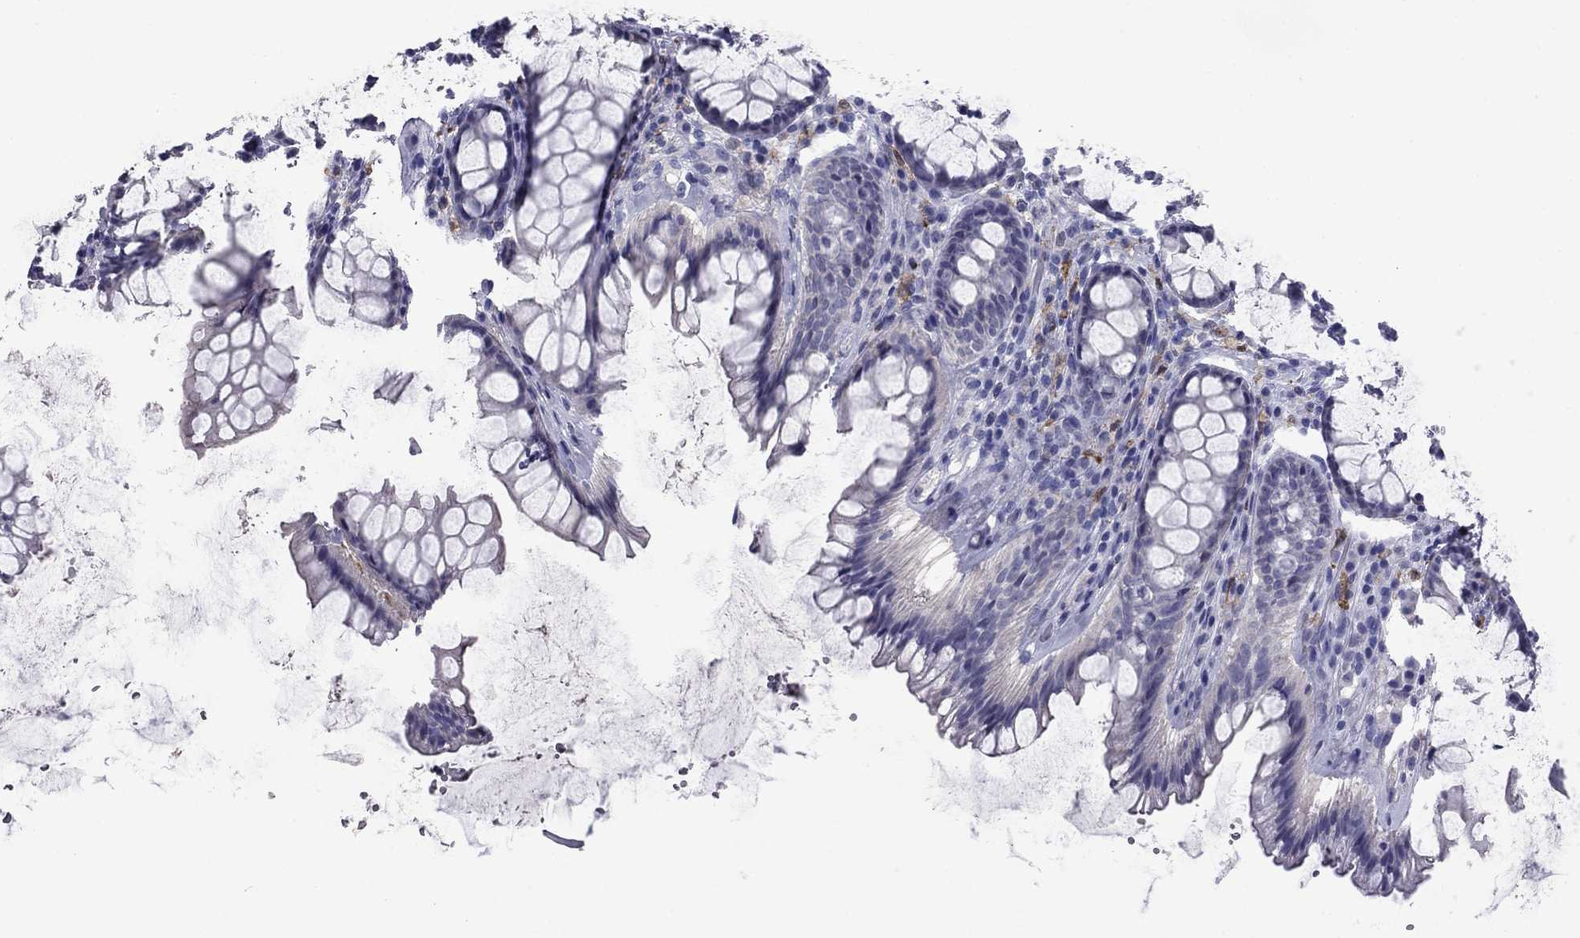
{"staining": {"intensity": "negative", "quantity": "none", "location": "none"}, "tissue": "rectum", "cell_type": "Glandular cells", "image_type": "normal", "snomed": [{"axis": "morphology", "description": "Normal tissue, NOS"}, {"axis": "topography", "description": "Rectum"}], "caption": "IHC histopathology image of normal rectum stained for a protein (brown), which demonstrates no positivity in glandular cells.", "gene": "CFAP119", "patient": {"sex": "male", "age": 72}}